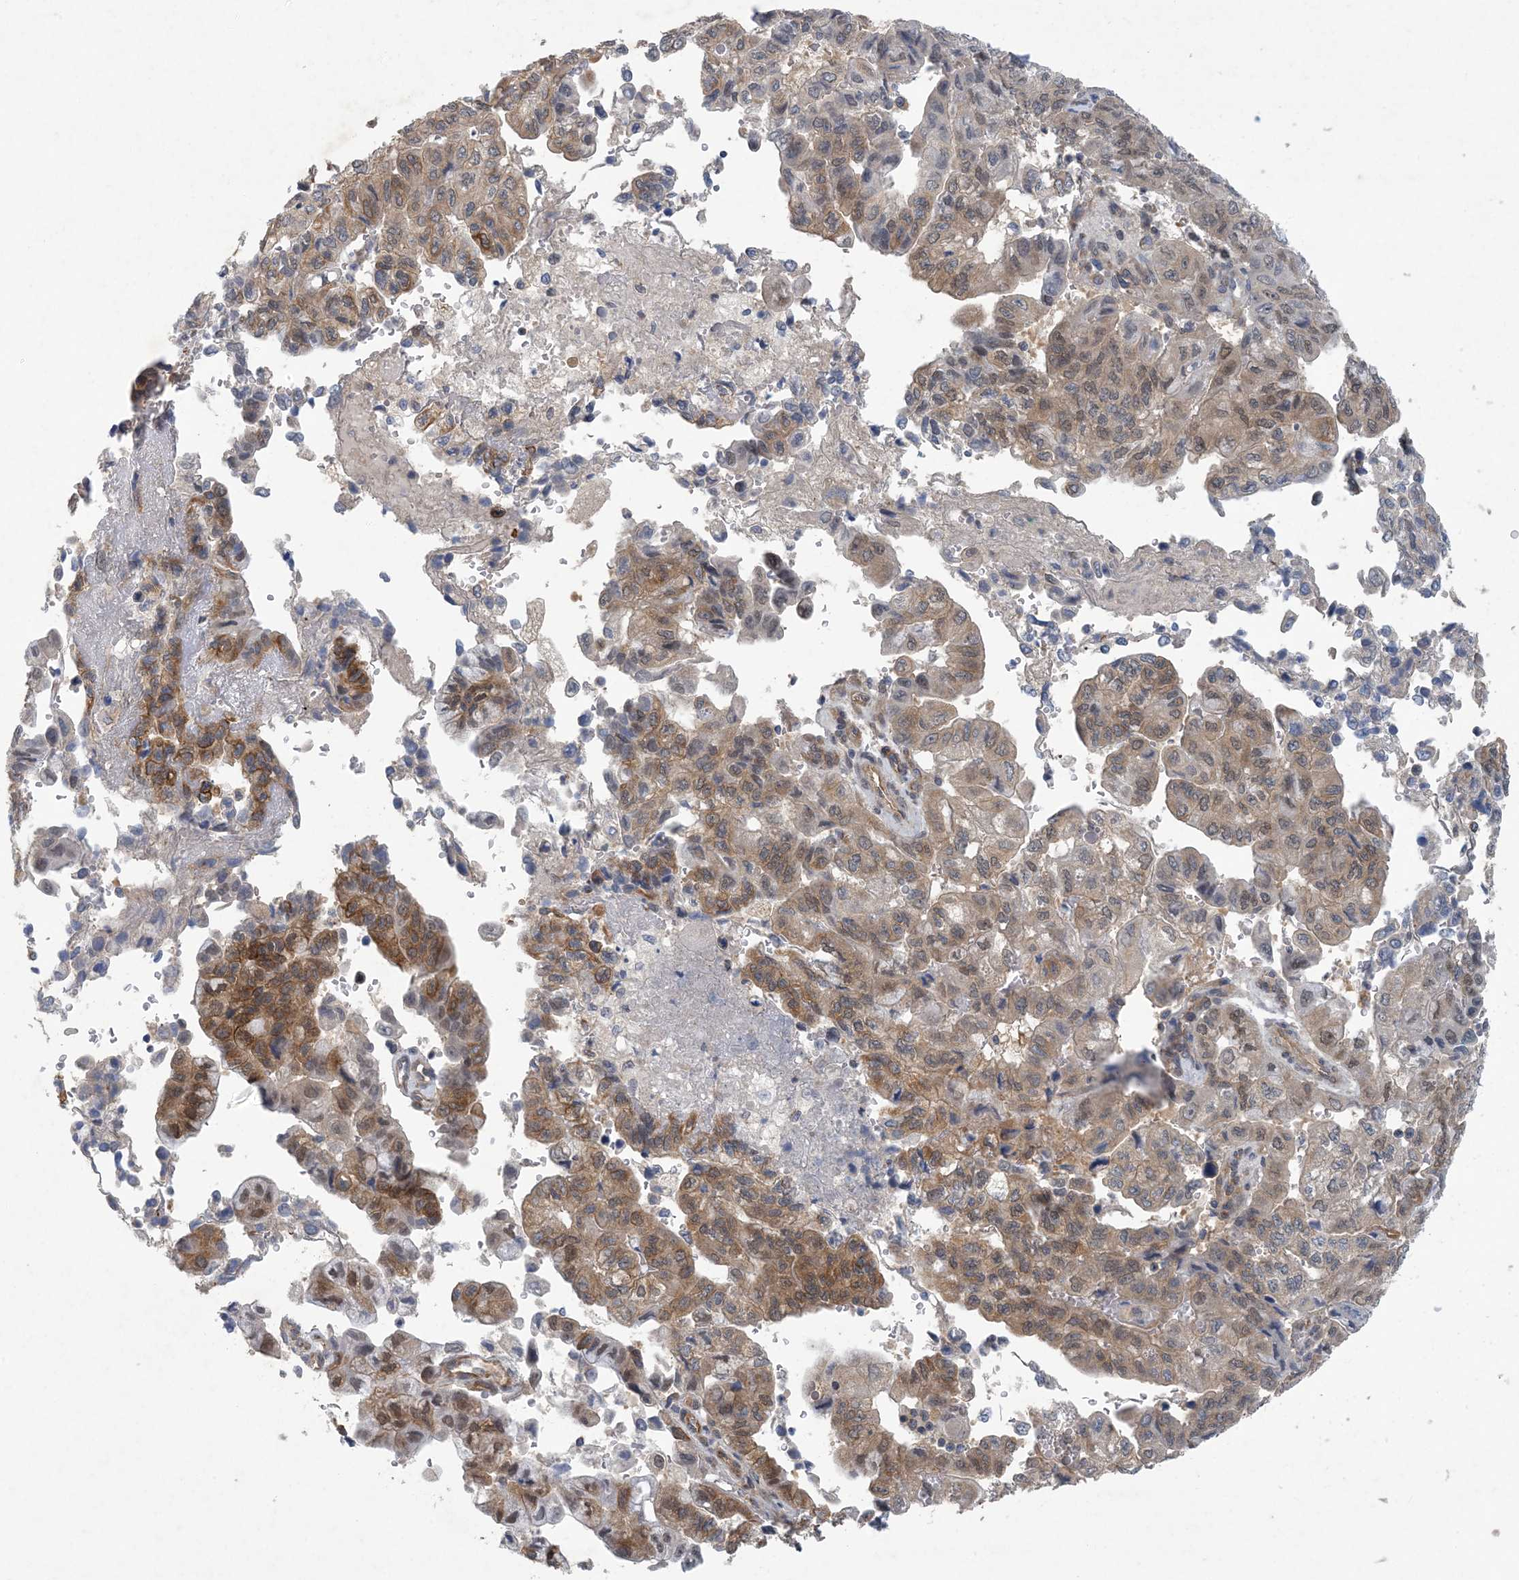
{"staining": {"intensity": "moderate", "quantity": "25%-75%", "location": "cytoplasmic/membranous,nuclear"}, "tissue": "pancreatic cancer", "cell_type": "Tumor cells", "image_type": "cancer", "snomed": [{"axis": "morphology", "description": "Adenocarcinoma, NOS"}, {"axis": "topography", "description": "Pancreas"}], "caption": "Tumor cells display moderate cytoplasmic/membranous and nuclear expression in about 25%-75% of cells in adenocarcinoma (pancreatic). (DAB (3,3'-diaminobenzidine) IHC, brown staining for protein, blue staining for nuclei).", "gene": "HIKESHI", "patient": {"sex": "male", "age": 51}}